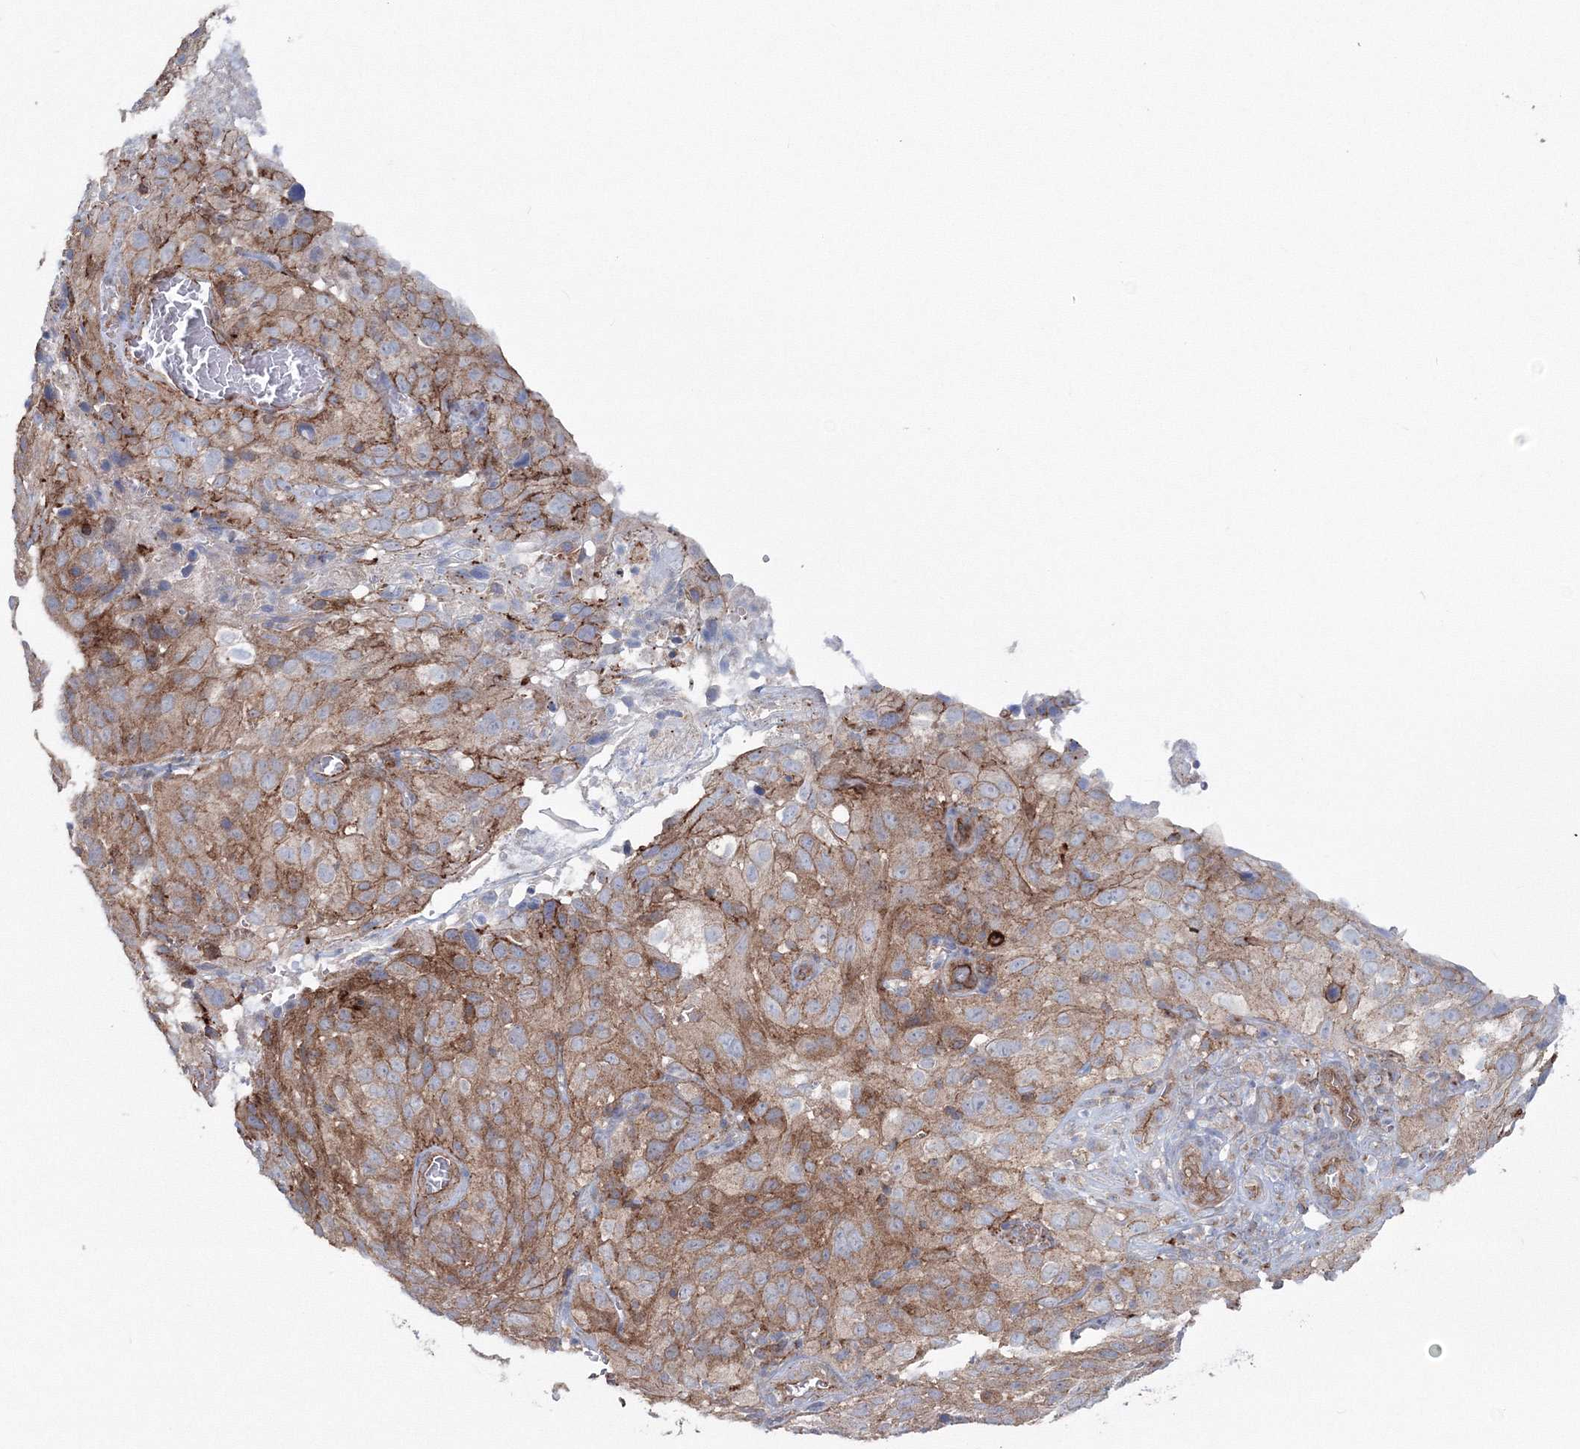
{"staining": {"intensity": "moderate", "quantity": ">75%", "location": "cytoplasmic/membranous"}, "tissue": "cervical cancer", "cell_type": "Tumor cells", "image_type": "cancer", "snomed": [{"axis": "morphology", "description": "Squamous cell carcinoma, NOS"}, {"axis": "topography", "description": "Cervix"}], "caption": "High-power microscopy captured an IHC histopathology image of squamous cell carcinoma (cervical), revealing moderate cytoplasmic/membranous staining in about >75% of tumor cells.", "gene": "GGA2", "patient": {"sex": "female", "age": 32}}